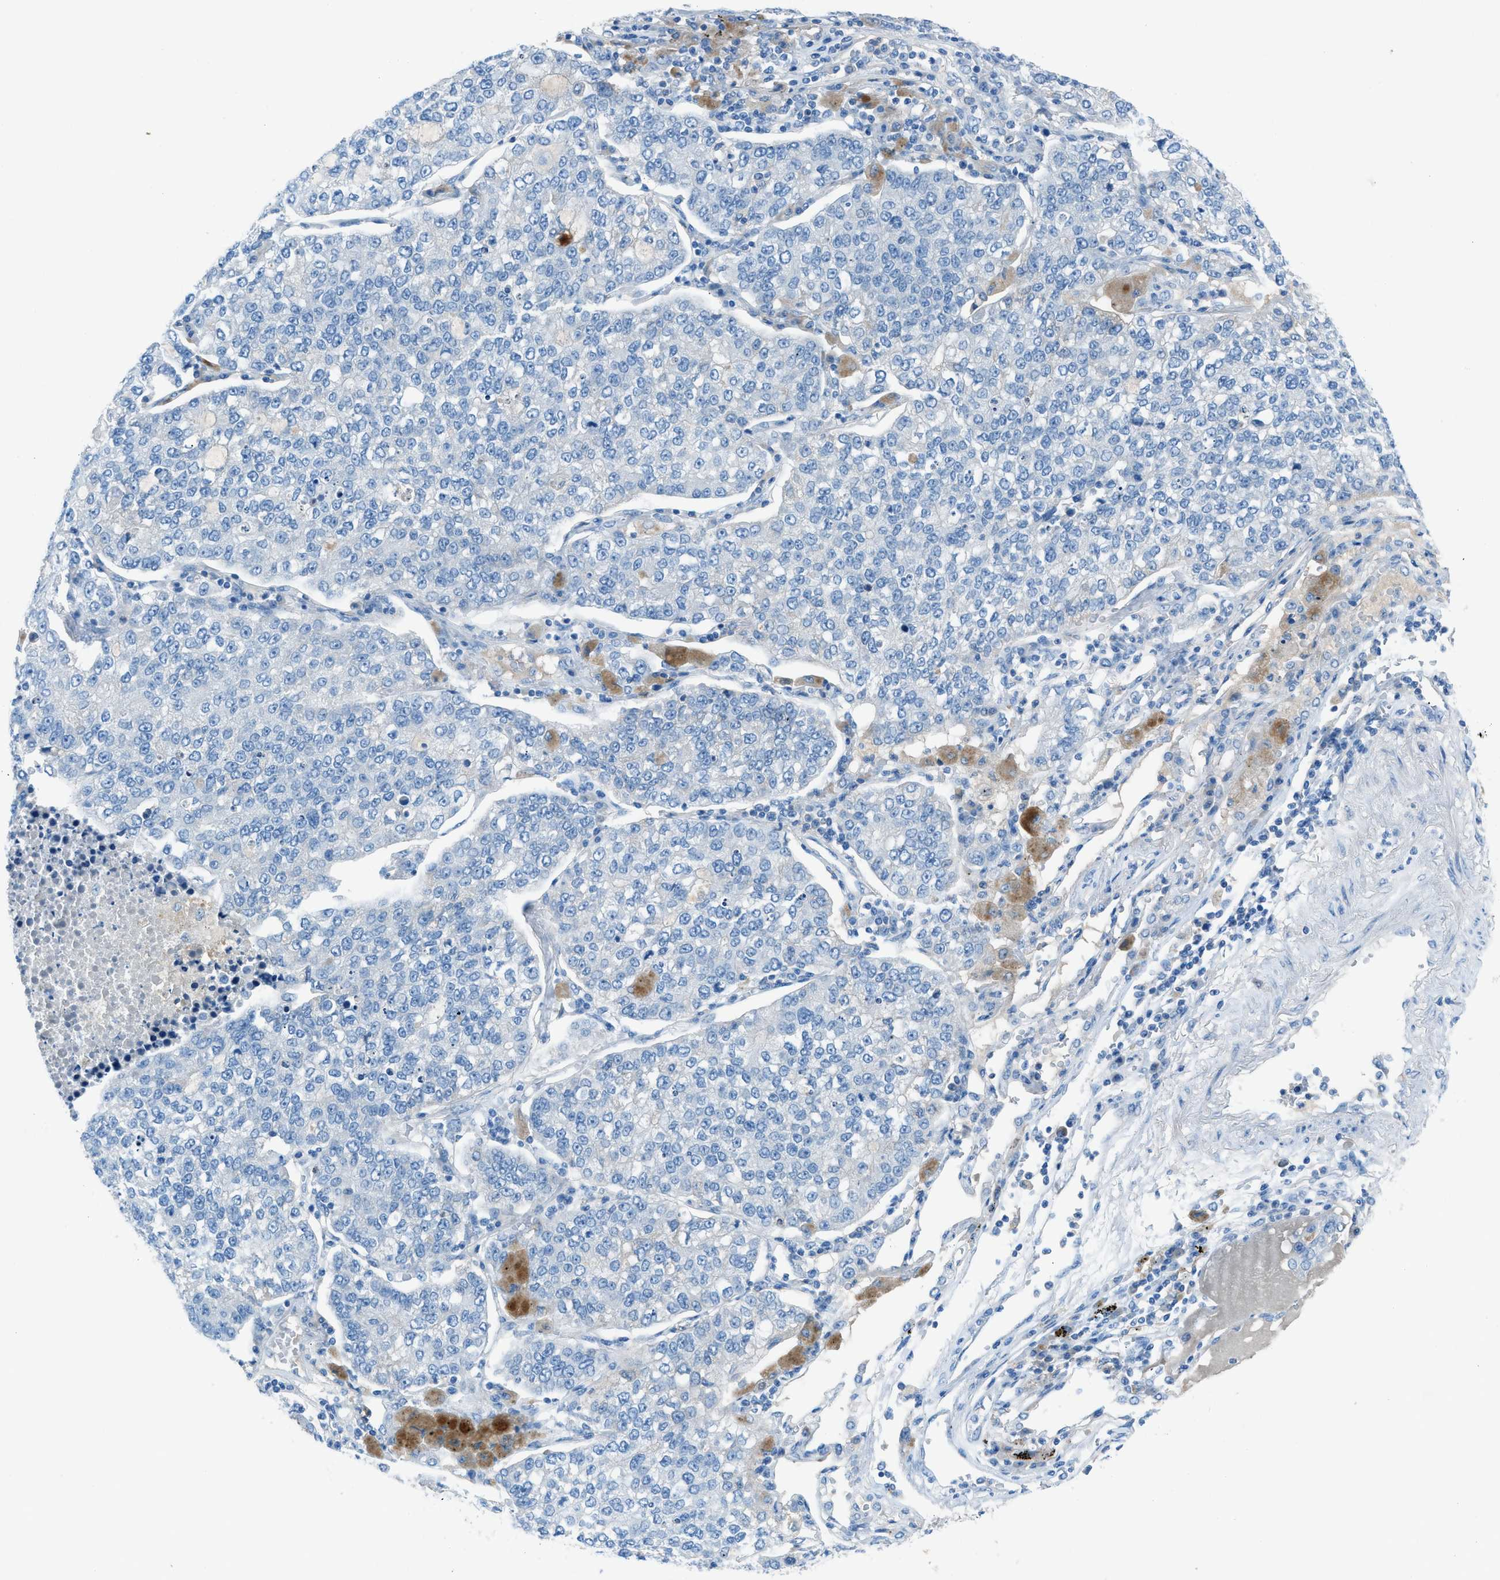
{"staining": {"intensity": "negative", "quantity": "none", "location": "none"}, "tissue": "lung cancer", "cell_type": "Tumor cells", "image_type": "cancer", "snomed": [{"axis": "morphology", "description": "Adenocarcinoma, NOS"}, {"axis": "topography", "description": "Lung"}], "caption": "DAB (3,3'-diaminobenzidine) immunohistochemical staining of human lung cancer demonstrates no significant staining in tumor cells. (Immunohistochemistry (ihc), brightfield microscopy, high magnification).", "gene": "C5AR2", "patient": {"sex": "male", "age": 49}}